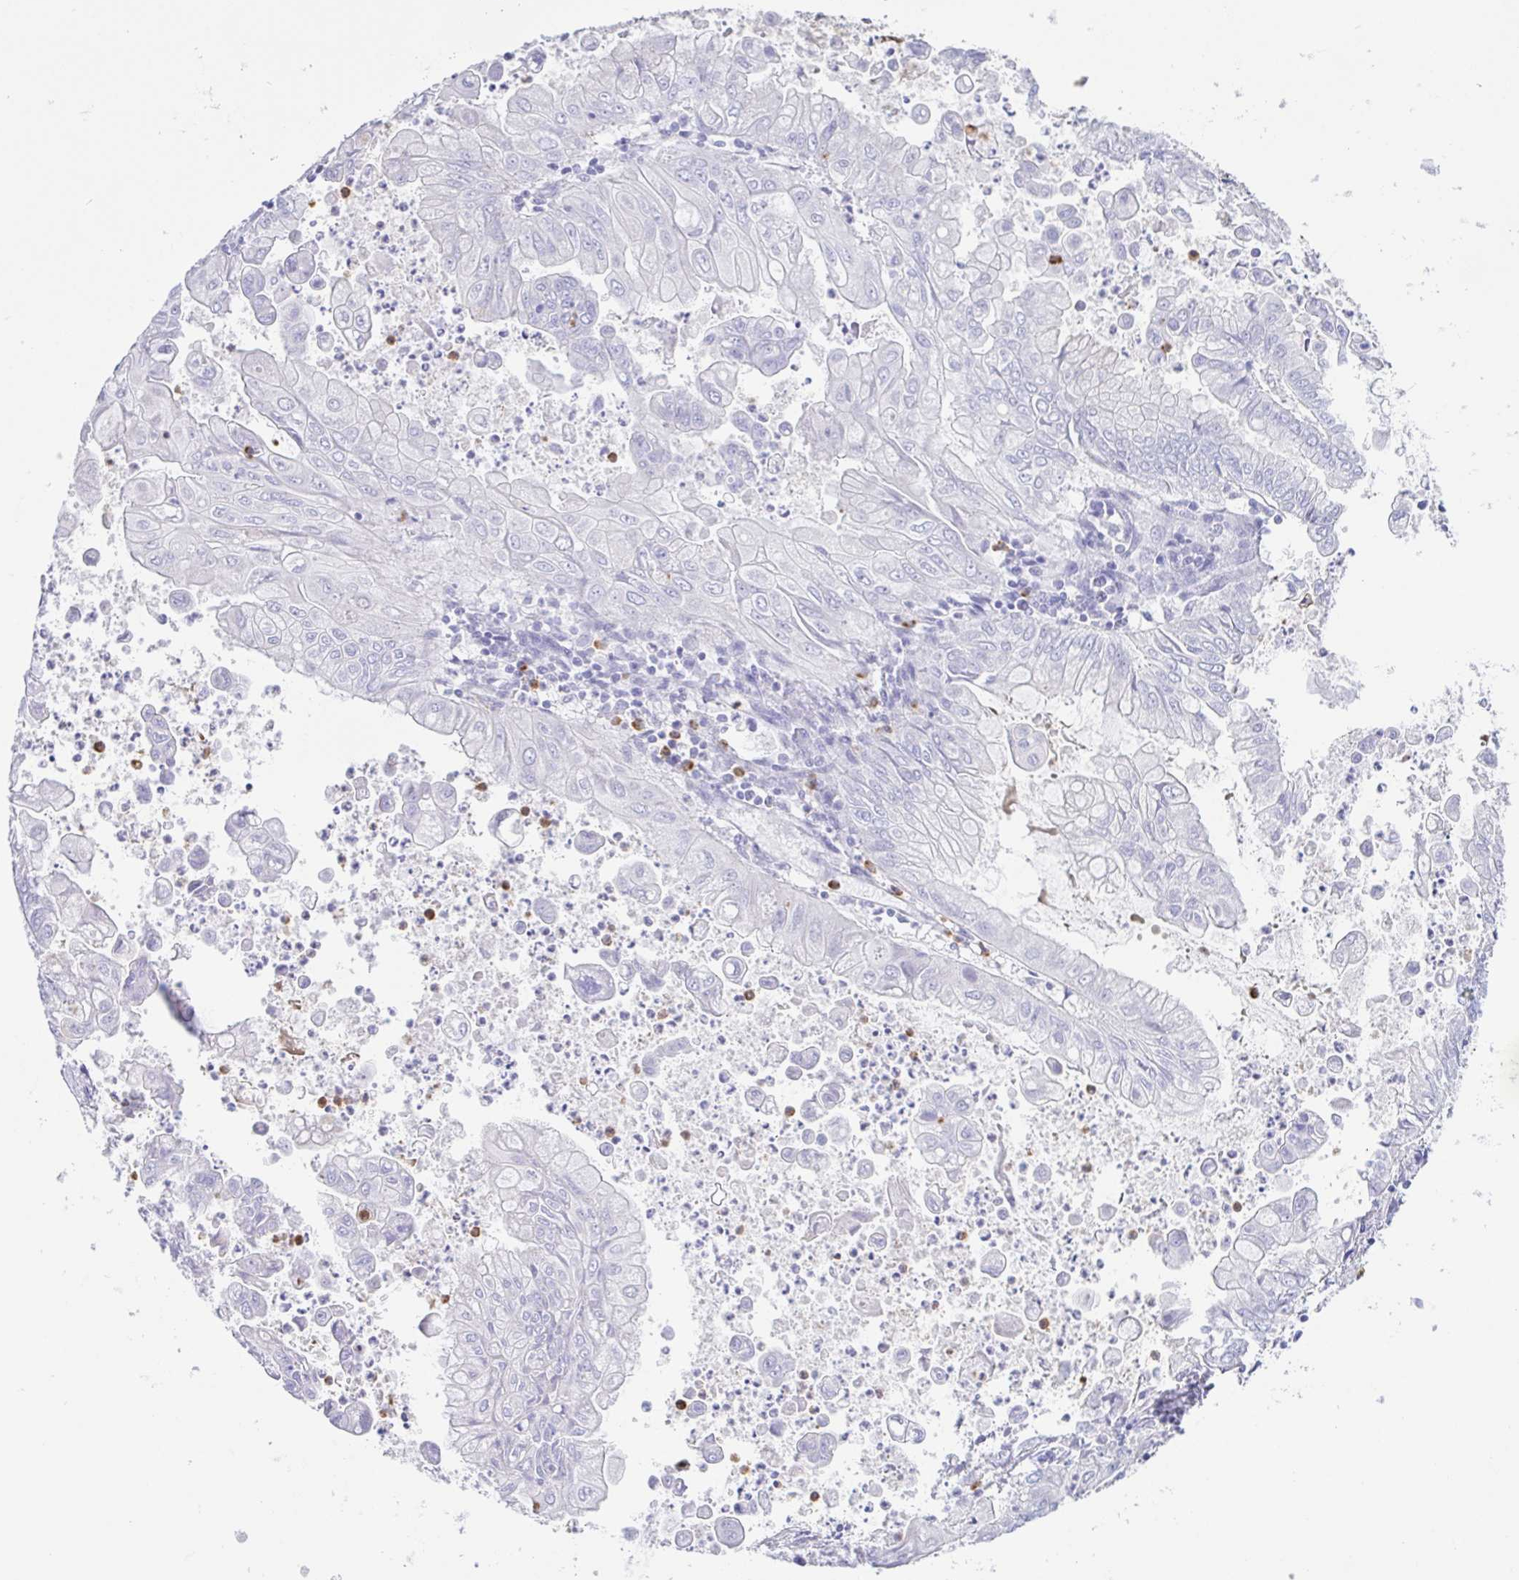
{"staining": {"intensity": "negative", "quantity": "none", "location": "none"}, "tissue": "stomach cancer", "cell_type": "Tumor cells", "image_type": "cancer", "snomed": [{"axis": "morphology", "description": "Adenocarcinoma, NOS"}, {"axis": "topography", "description": "Stomach, upper"}], "caption": "High magnification brightfield microscopy of stomach cancer (adenocarcinoma) stained with DAB (brown) and counterstained with hematoxylin (blue): tumor cells show no significant positivity.", "gene": "ARPP21", "patient": {"sex": "male", "age": 80}}